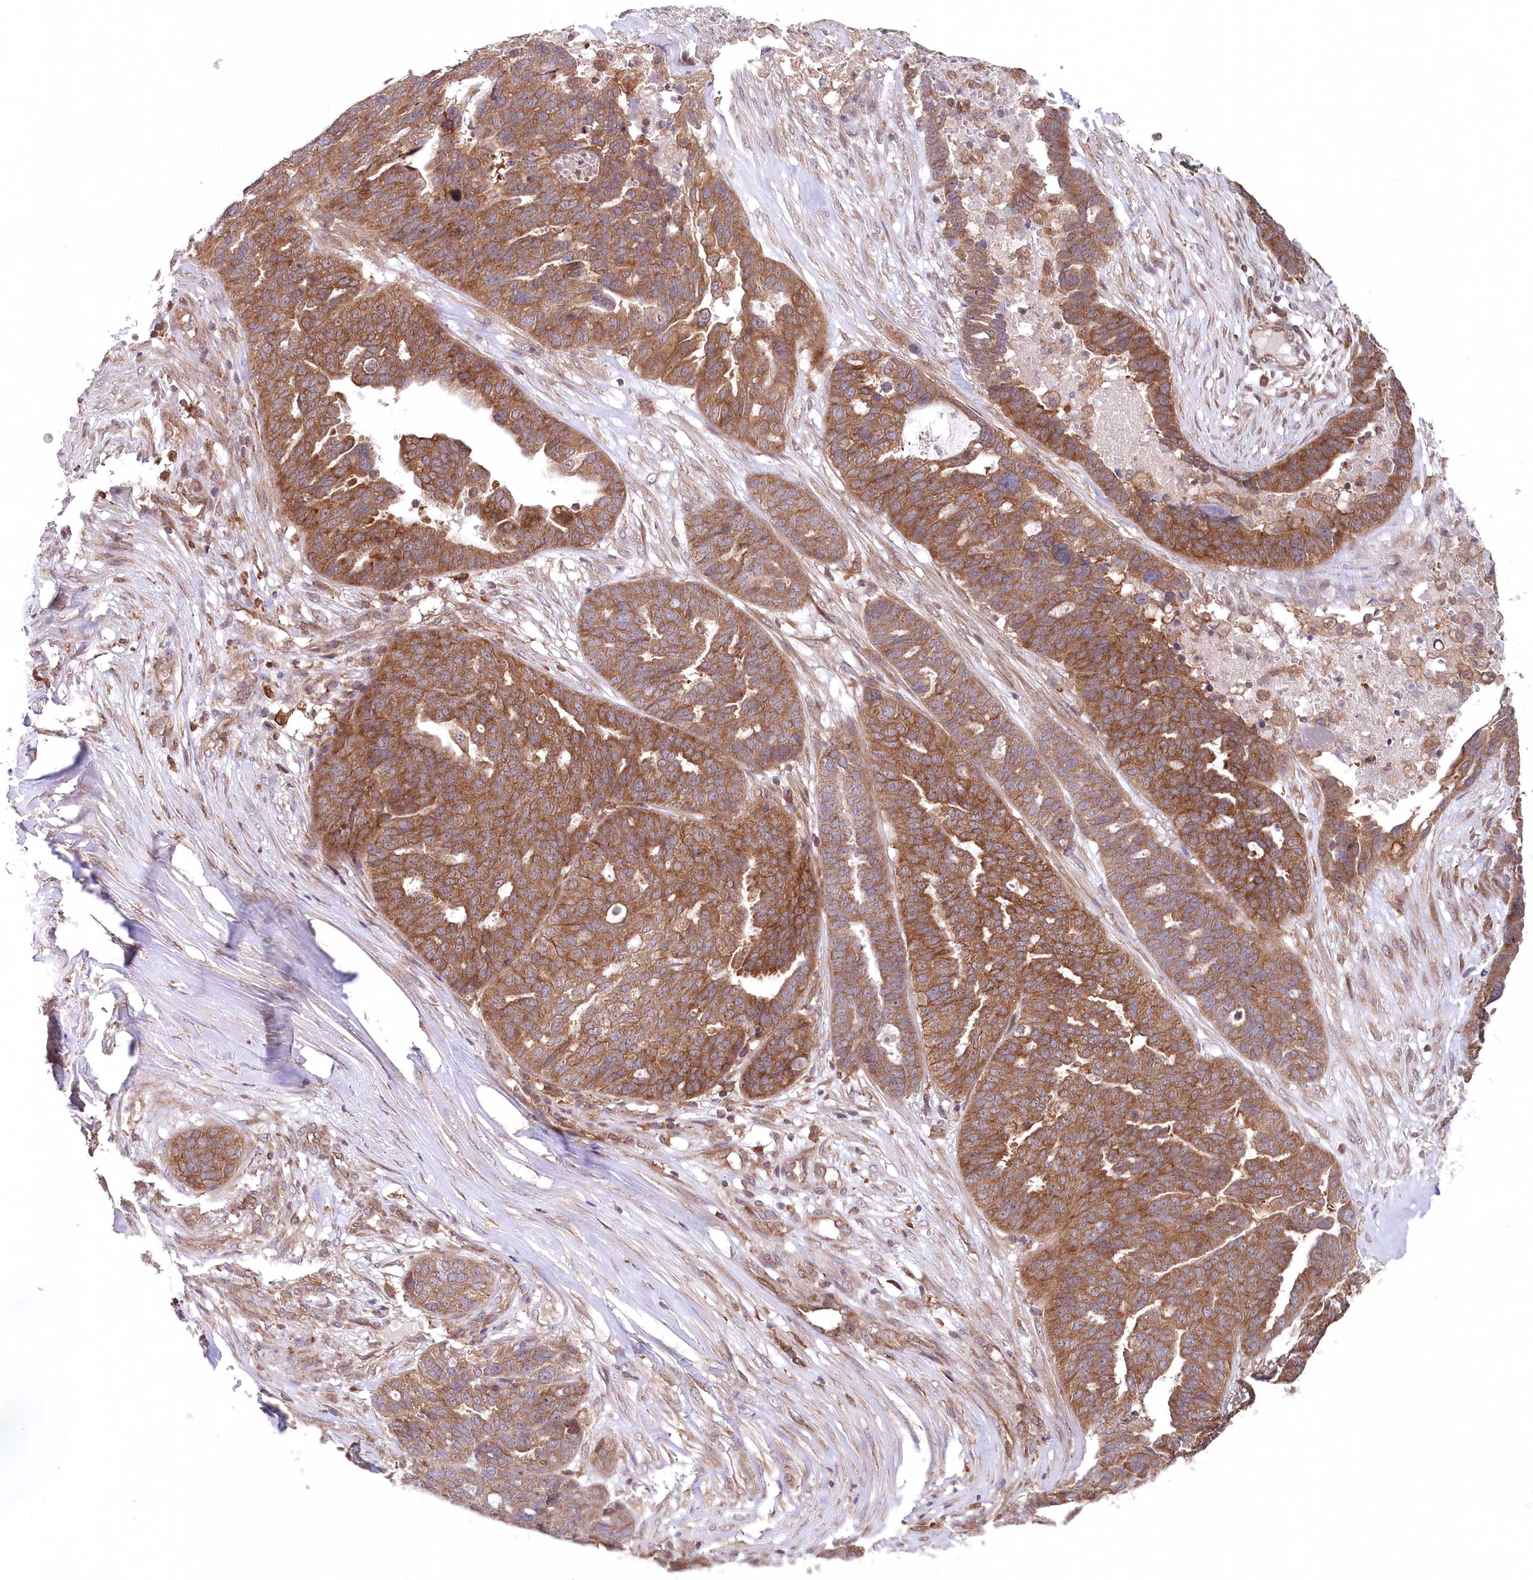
{"staining": {"intensity": "moderate", "quantity": ">75%", "location": "cytoplasmic/membranous"}, "tissue": "ovarian cancer", "cell_type": "Tumor cells", "image_type": "cancer", "snomed": [{"axis": "morphology", "description": "Cystadenocarcinoma, serous, NOS"}, {"axis": "topography", "description": "Ovary"}], "caption": "Ovarian cancer (serous cystadenocarcinoma) stained with a brown dye shows moderate cytoplasmic/membranous positive staining in about >75% of tumor cells.", "gene": "PPP1R21", "patient": {"sex": "female", "age": 59}}